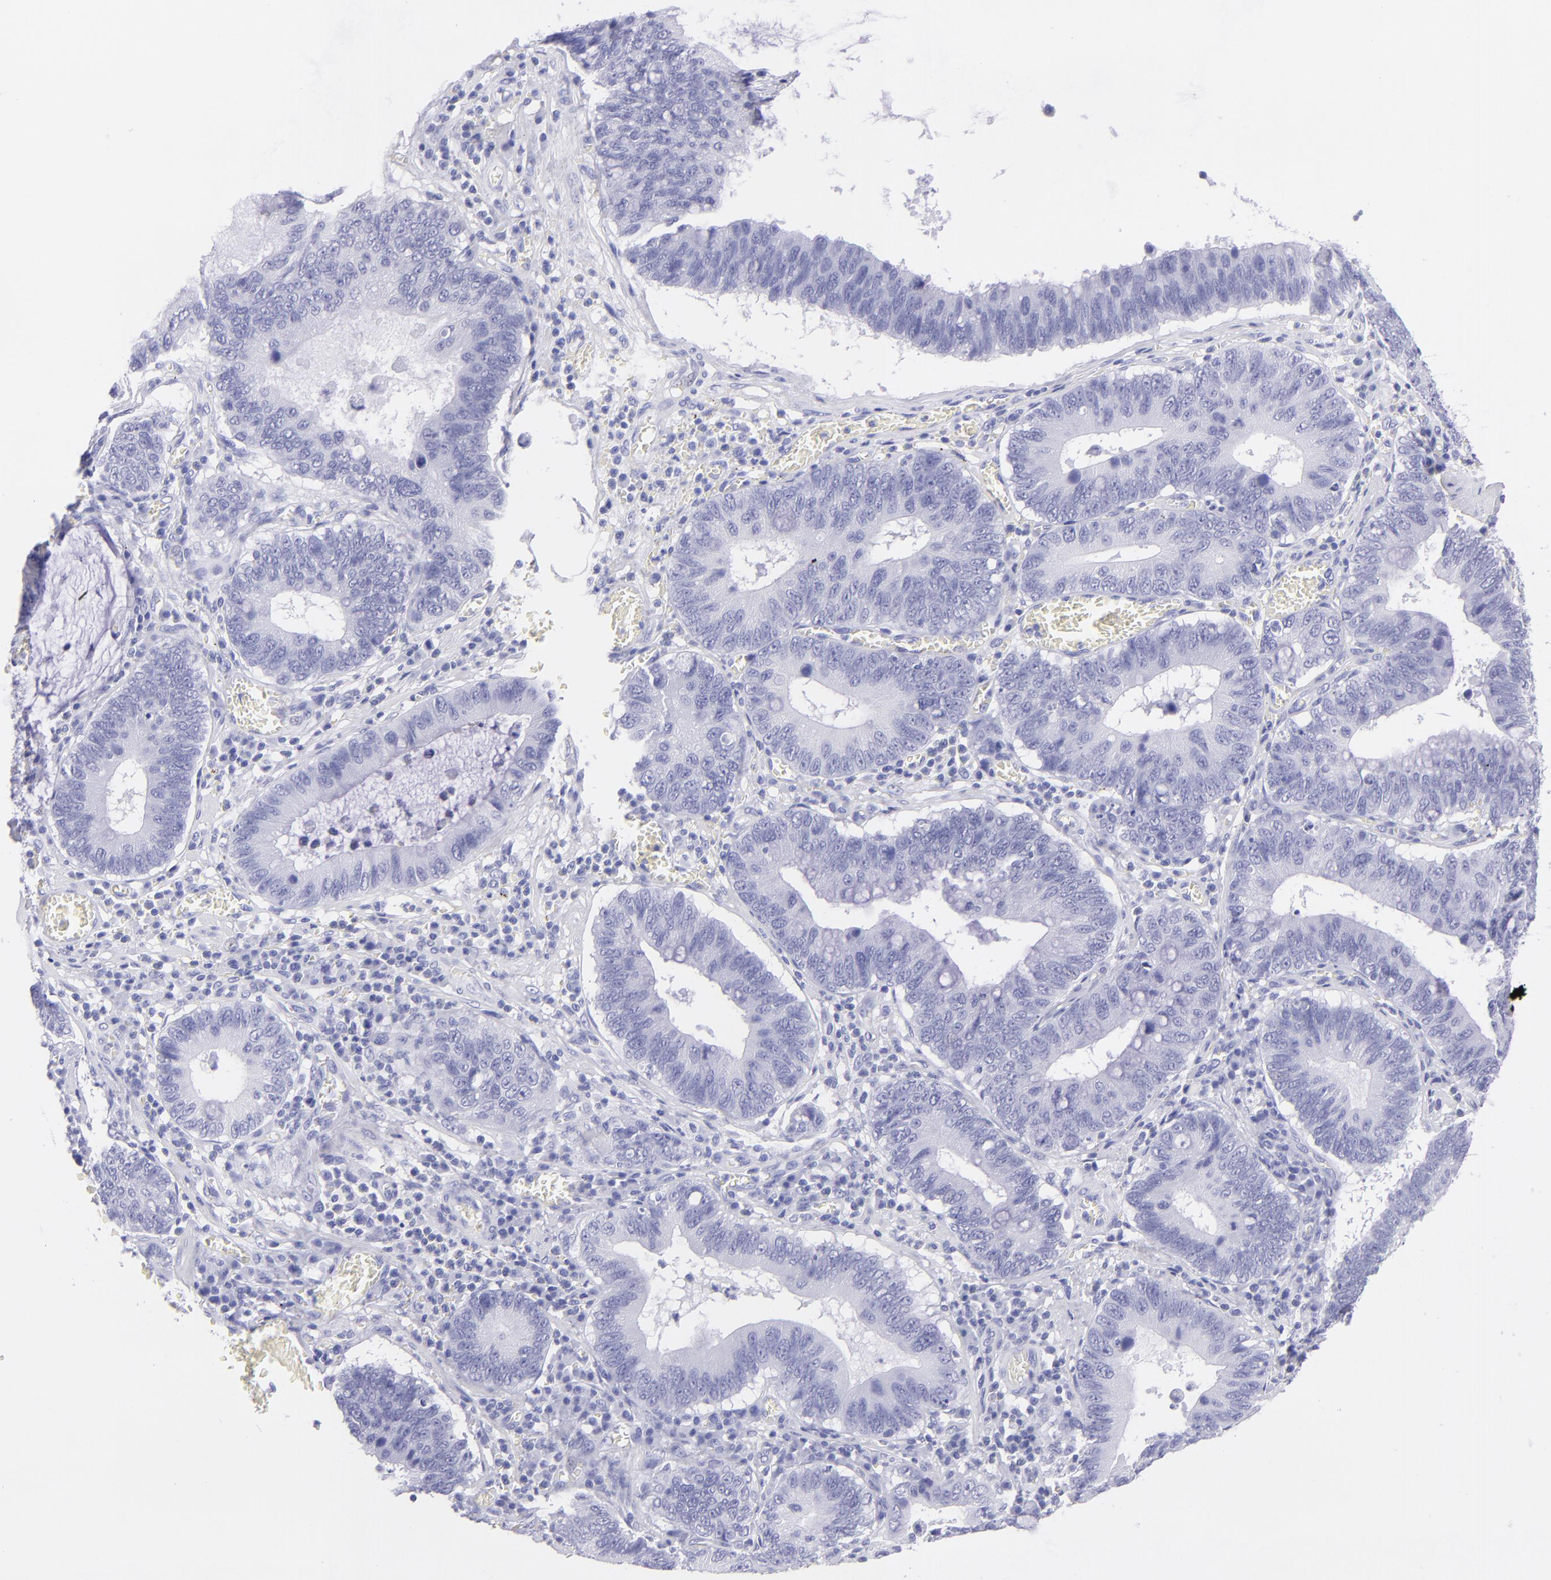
{"staining": {"intensity": "negative", "quantity": "none", "location": "none"}, "tissue": "stomach cancer", "cell_type": "Tumor cells", "image_type": "cancer", "snomed": [{"axis": "morphology", "description": "Adenocarcinoma, NOS"}, {"axis": "topography", "description": "Stomach"}, {"axis": "topography", "description": "Gastric cardia"}], "caption": "An image of adenocarcinoma (stomach) stained for a protein exhibits no brown staining in tumor cells.", "gene": "PIP", "patient": {"sex": "male", "age": 59}}